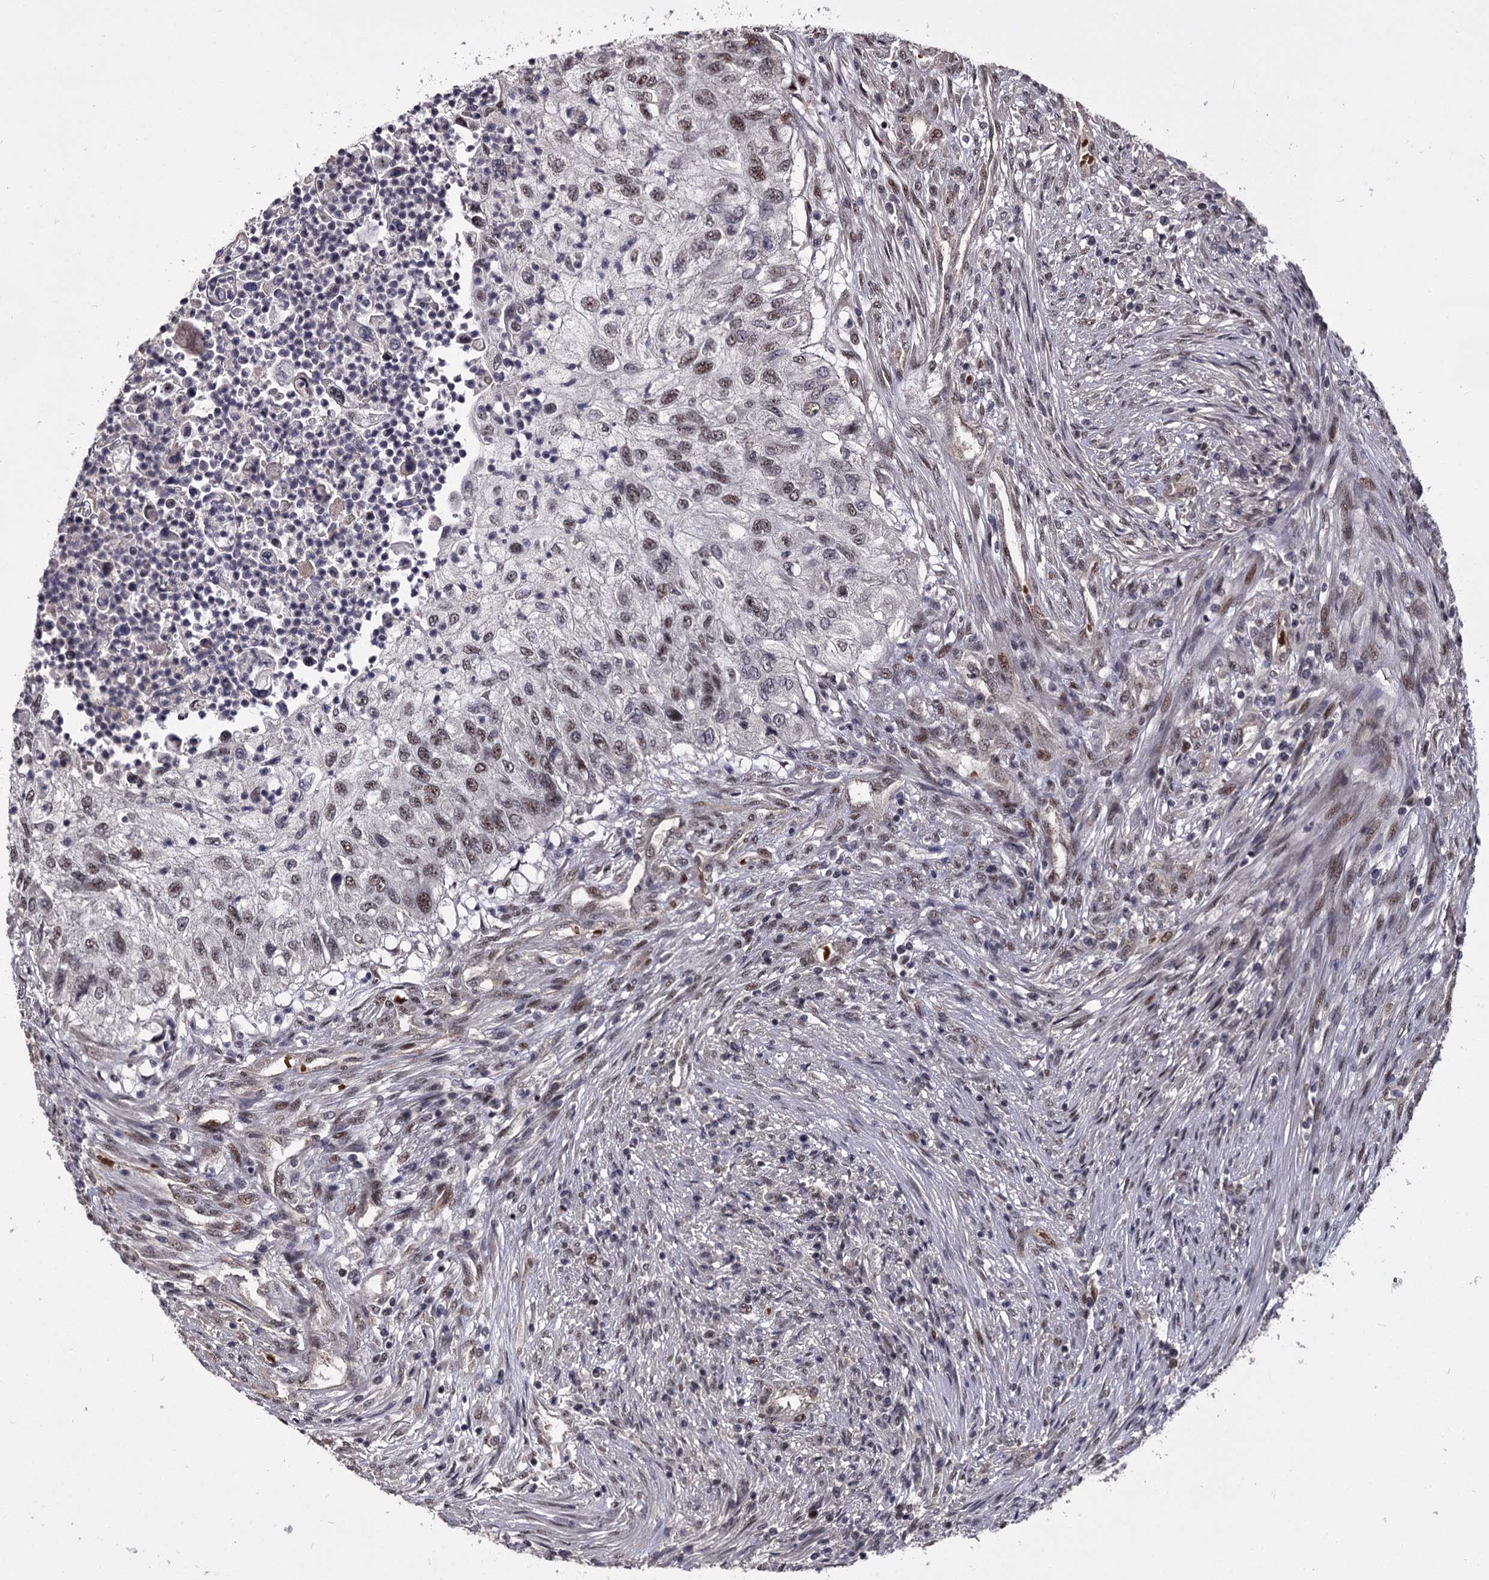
{"staining": {"intensity": "weak", "quantity": ">75%", "location": "nuclear"}, "tissue": "urothelial cancer", "cell_type": "Tumor cells", "image_type": "cancer", "snomed": [{"axis": "morphology", "description": "Urothelial carcinoma, High grade"}, {"axis": "topography", "description": "Urinary bladder"}], "caption": "Immunohistochemical staining of human urothelial carcinoma (high-grade) shows low levels of weak nuclear protein staining in about >75% of tumor cells.", "gene": "RNF44", "patient": {"sex": "female", "age": 60}}